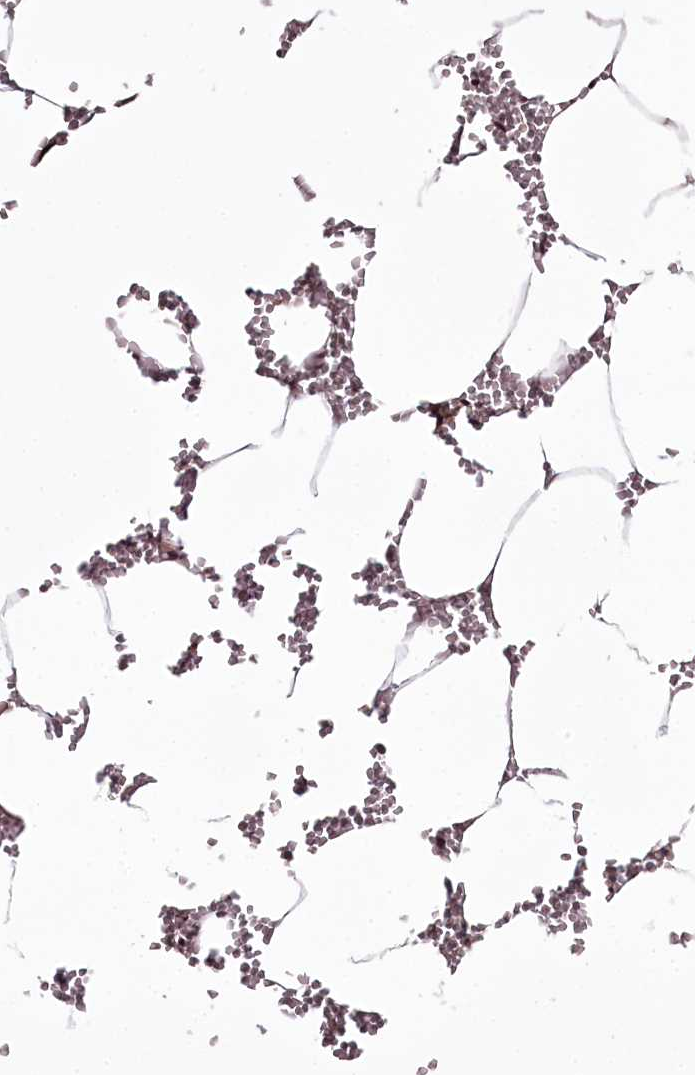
{"staining": {"intensity": "moderate", "quantity": "25%-75%", "location": "cytoplasmic/membranous,nuclear"}, "tissue": "bone marrow", "cell_type": "Hematopoietic cells", "image_type": "normal", "snomed": [{"axis": "morphology", "description": "Normal tissue, NOS"}, {"axis": "topography", "description": "Bone marrow"}], "caption": "Protein staining reveals moderate cytoplasmic/membranous,nuclear expression in approximately 25%-75% of hematopoietic cells in unremarkable bone marrow.", "gene": "TTC33", "patient": {"sex": "male", "age": 70}}